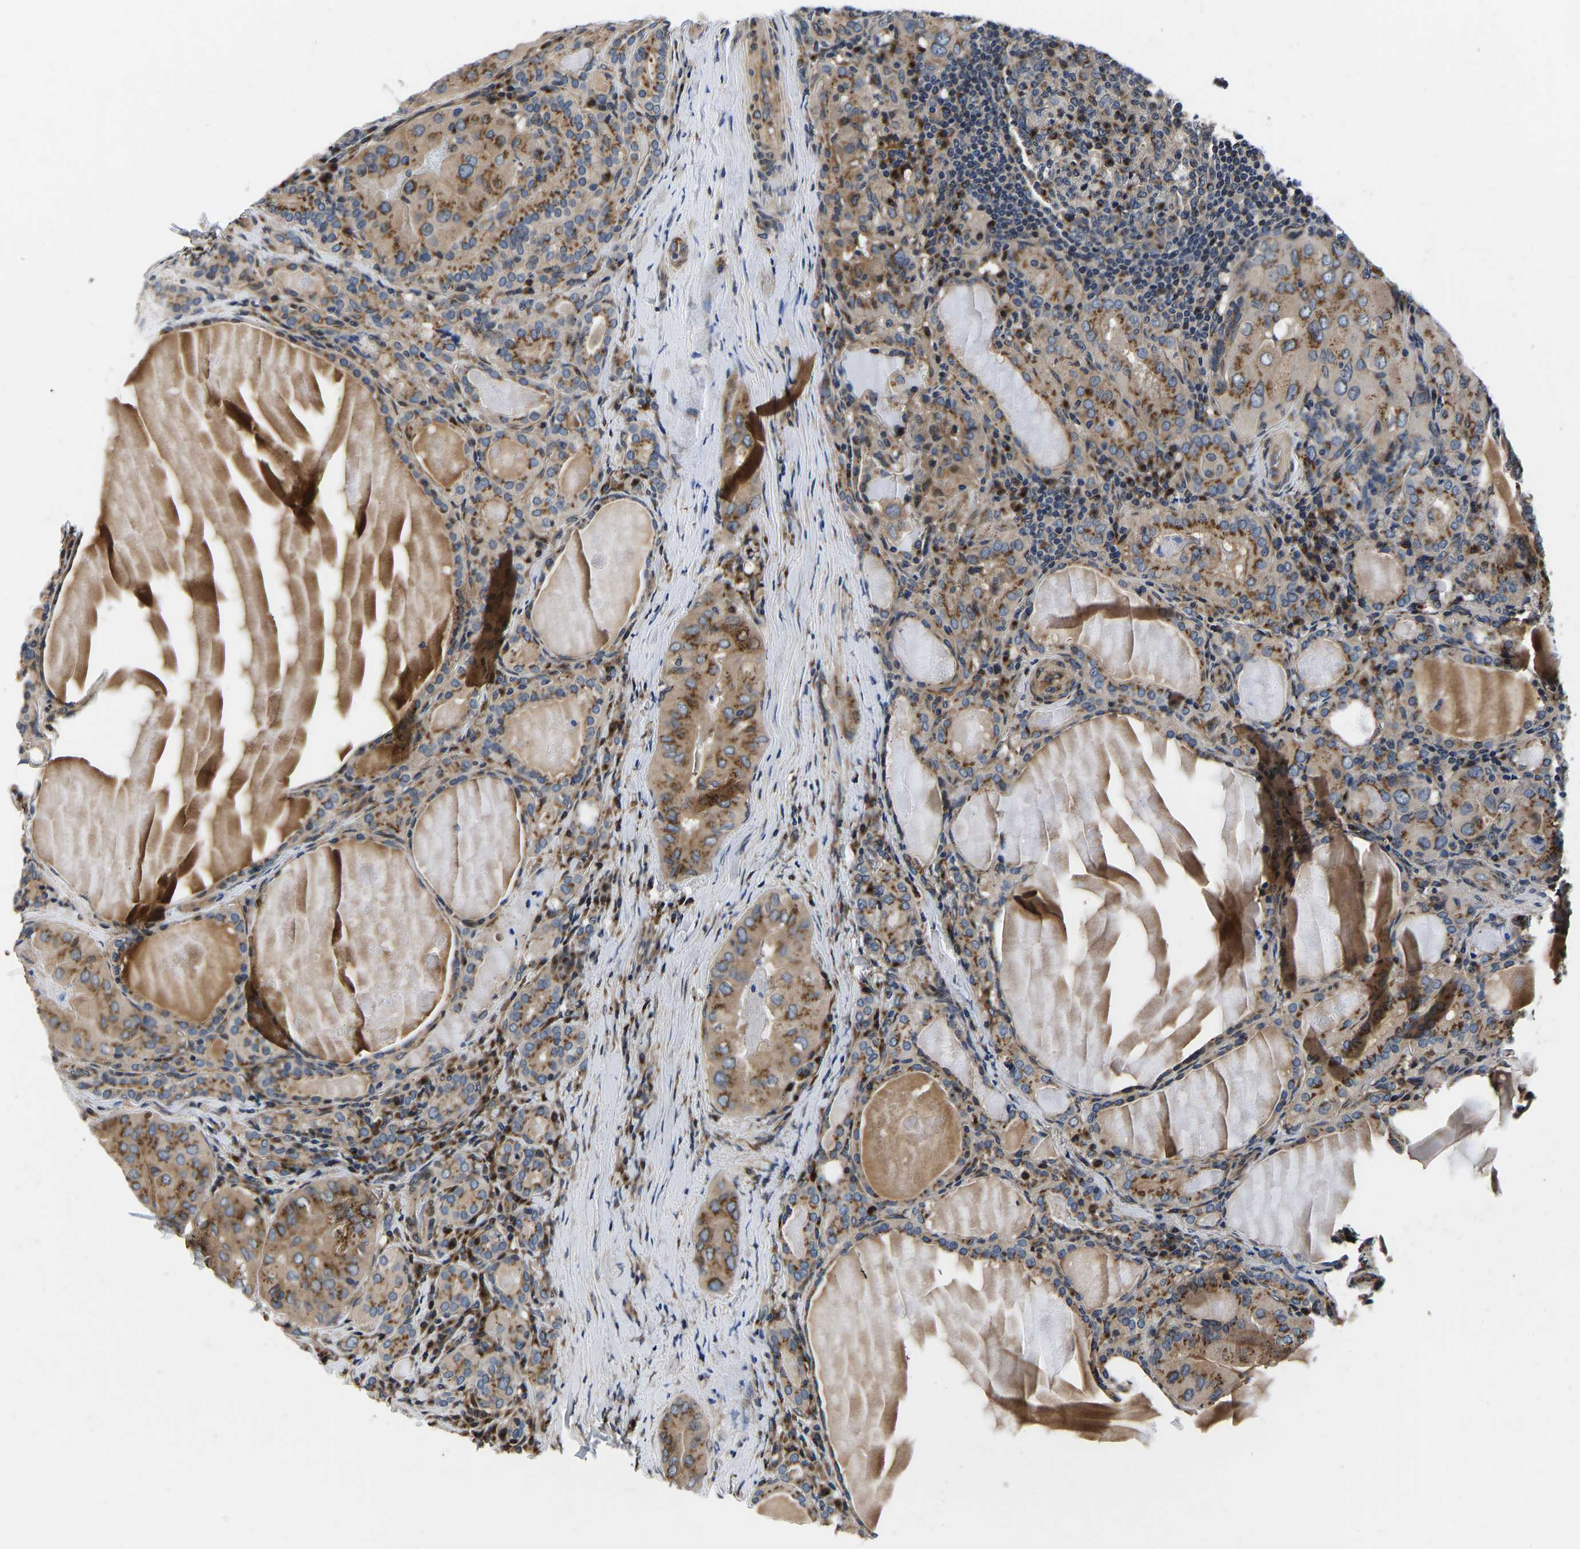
{"staining": {"intensity": "moderate", "quantity": ">75%", "location": "cytoplasmic/membranous"}, "tissue": "thyroid cancer", "cell_type": "Tumor cells", "image_type": "cancer", "snomed": [{"axis": "morphology", "description": "Papillary adenocarcinoma, NOS"}, {"axis": "topography", "description": "Thyroid gland"}], "caption": "The image displays a brown stain indicating the presence of a protein in the cytoplasmic/membranous of tumor cells in thyroid cancer (papillary adenocarcinoma).", "gene": "RABAC1", "patient": {"sex": "female", "age": 42}}